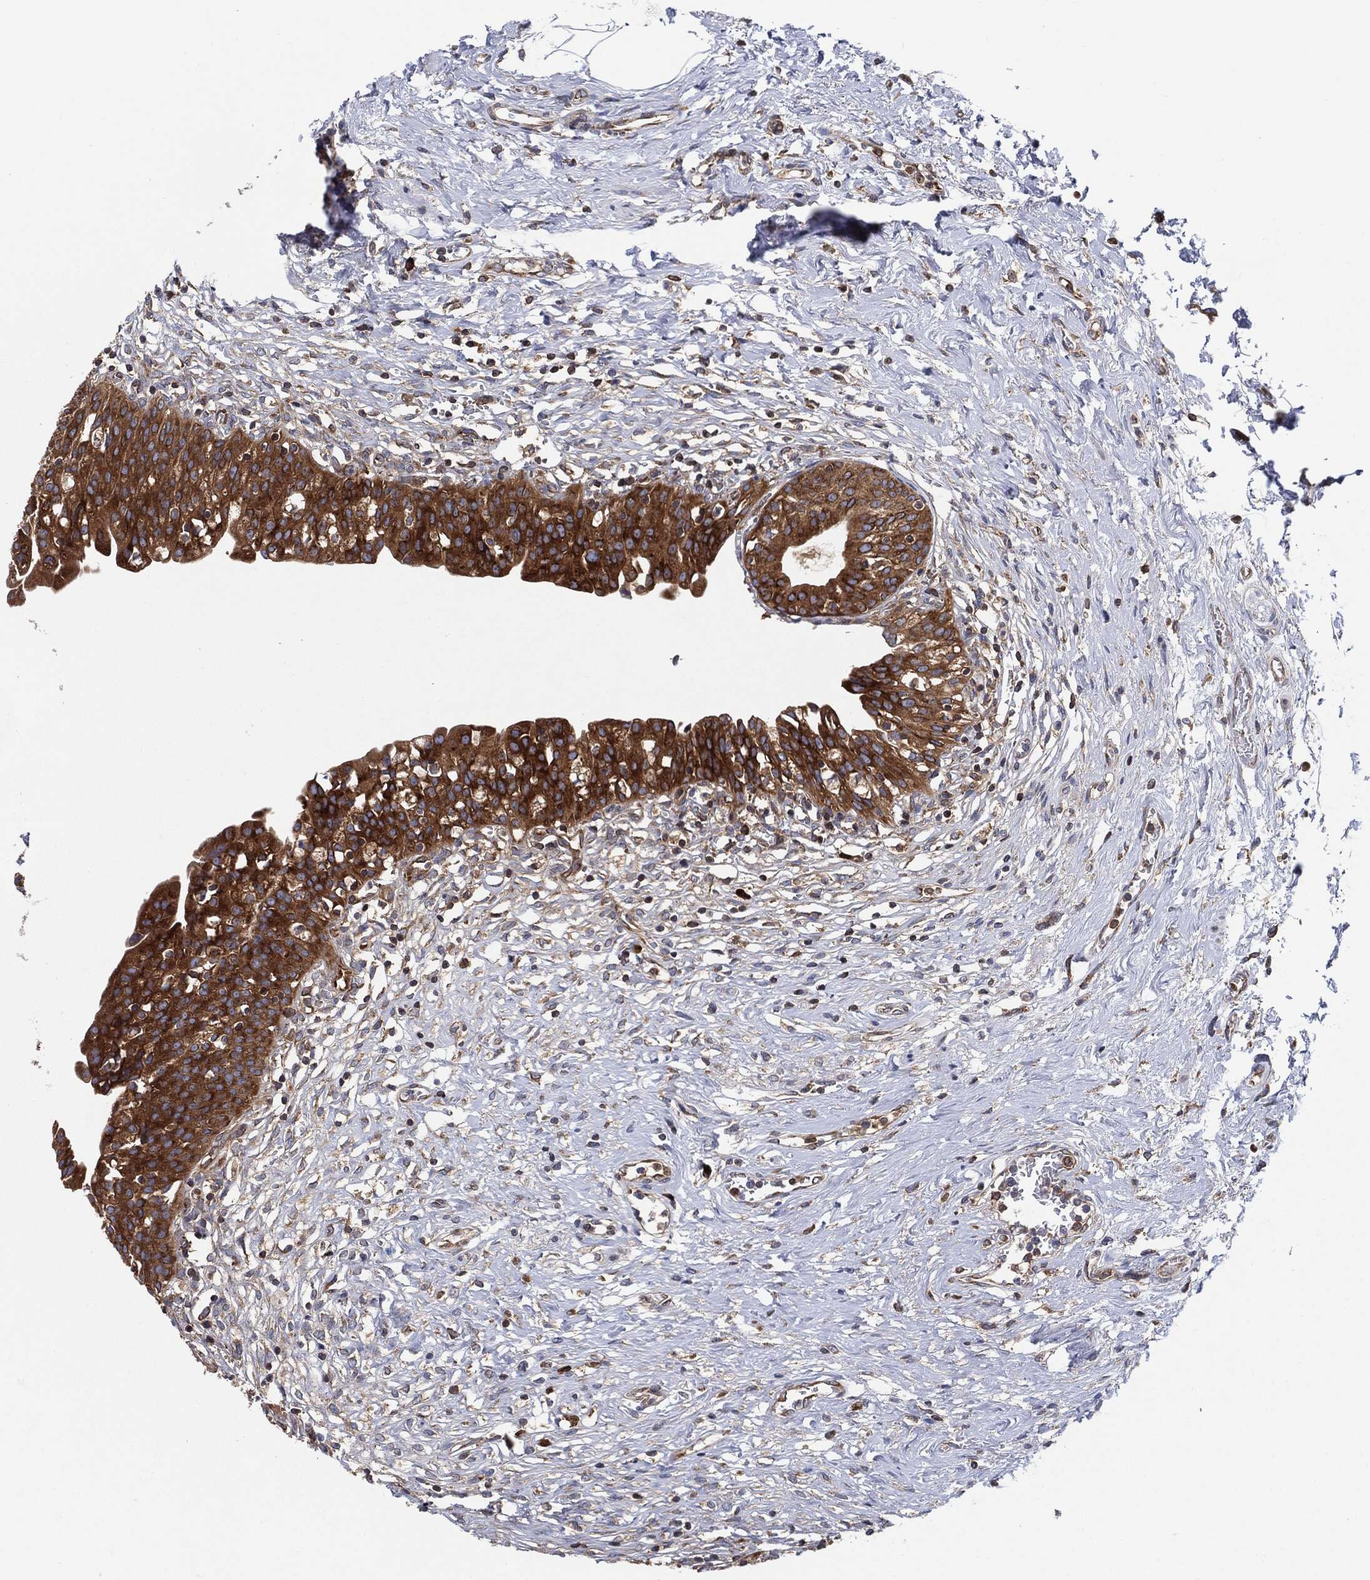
{"staining": {"intensity": "strong", "quantity": ">75%", "location": "cytoplasmic/membranous"}, "tissue": "urinary bladder", "cell_type": "Urothelial cells", "image_type": "normal", "snomed": [{"axis": "morphology", "description": "Normal tissue, NOS"}, {"axis": "topography", "description": "Urinary bladder"}], "caption": "This is a photomicrograph of immunohistochemistry staining of normal urinary bladder, which shows strong staining in the cytoplasmic/membranous of urothelial cells.", "gene": "EIF2S2", "patient": {"sex": "male", "age": 76}}